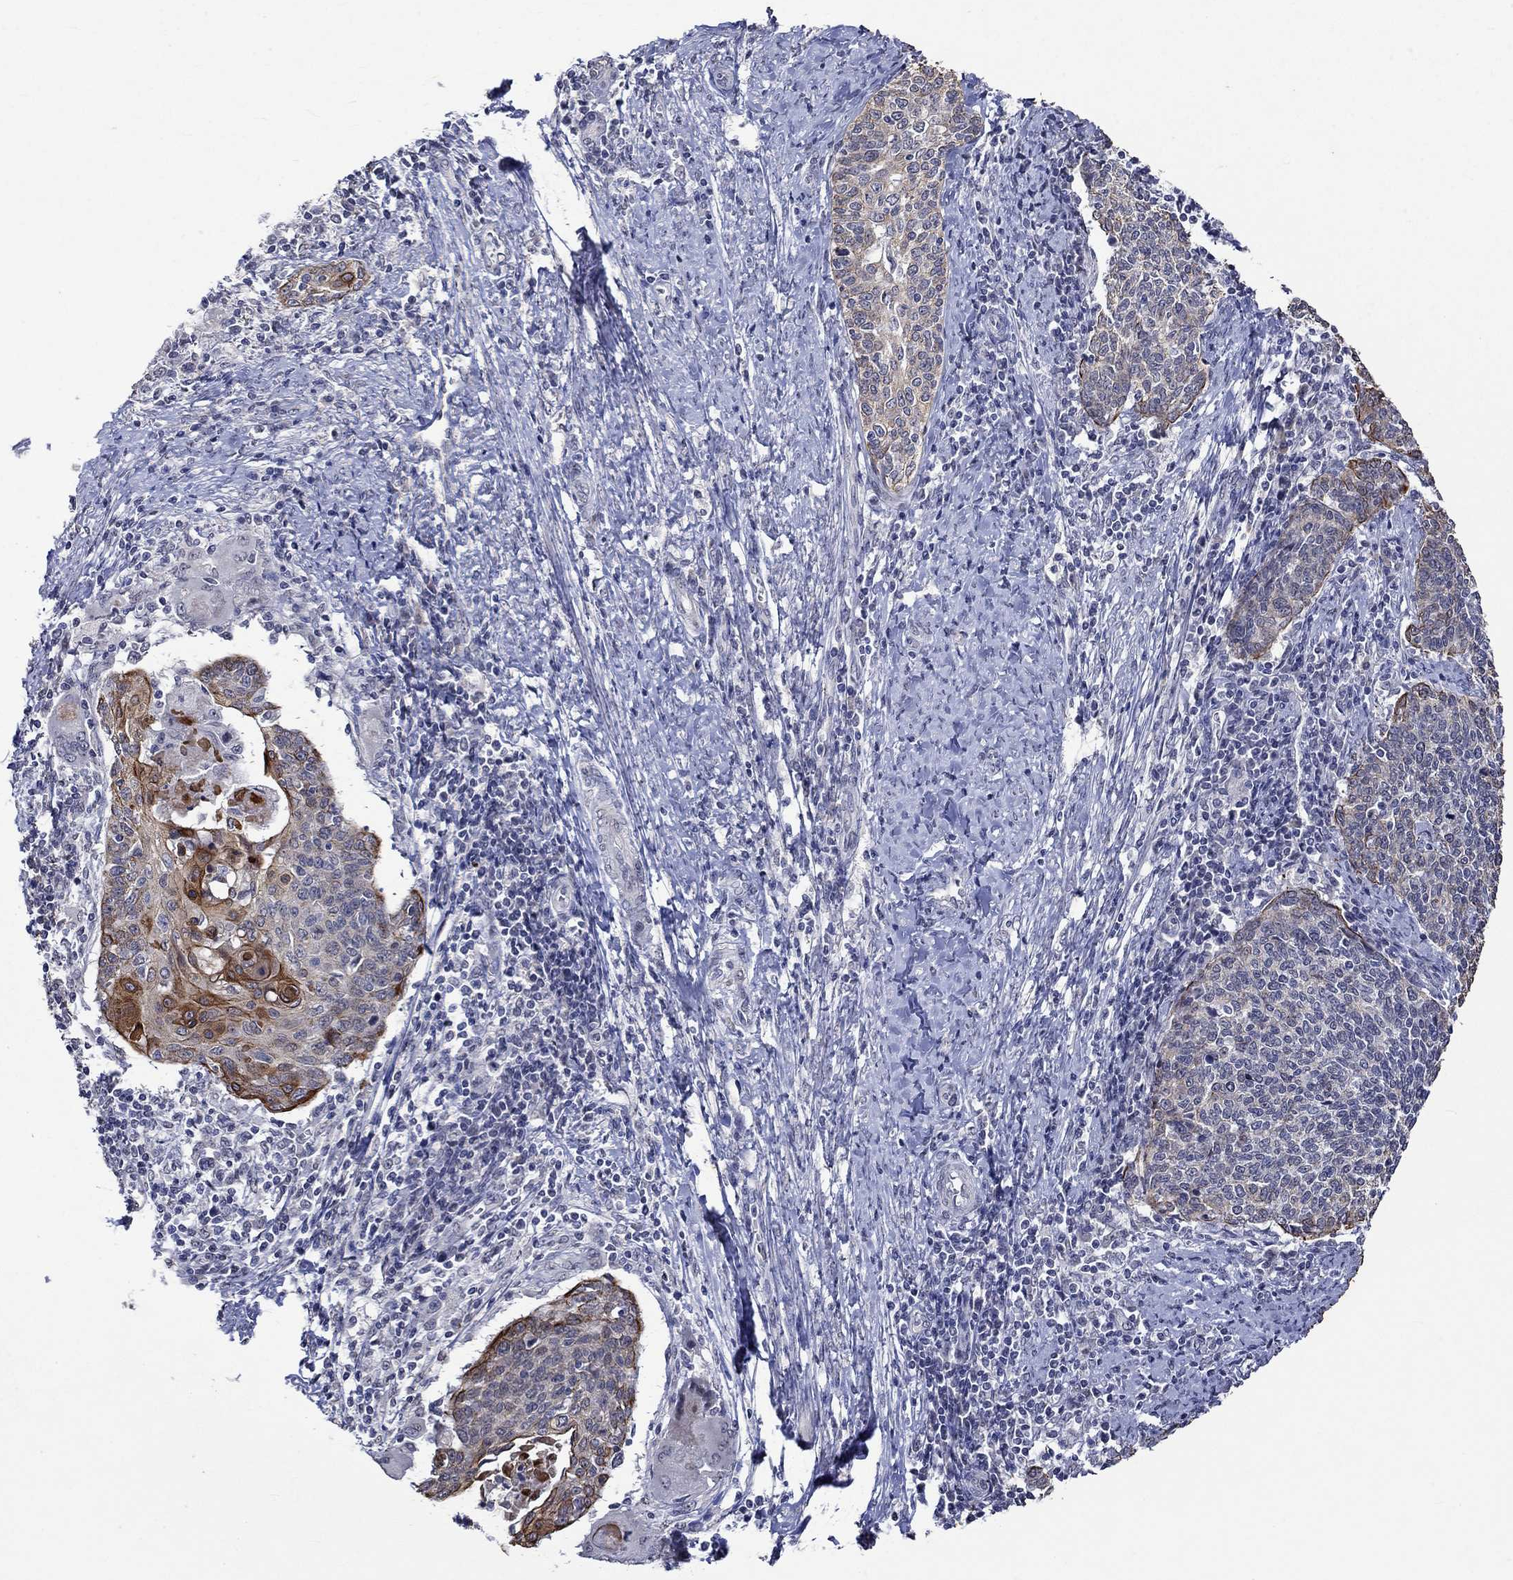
{"staining": {"intensity": "strong", "quantity": "<25%", "location": "cytoplasmic/membranous"}, "tissue": "cervical cancer", "cell_type": "Tumor cells", "image_type": "cancer", "snomed": [{"axis": "morphology", "description": "Squamous cell carcinoma, NOS"}, {"axis": "topography", "description": "Cervix"}], "caption": "Immunohistochemical staining of cervical cancer (squamous cell carcinoma) exhibits strong cytoplasmic/membranous protein positivity in about <25% of tumor cells. (Stains: DAB in brown, nuclei in blue, Microscopy: brightfield microscopy at high magnification).", "gene": "DDX3Y", "patient": {"sex": "female", "age": 39}}